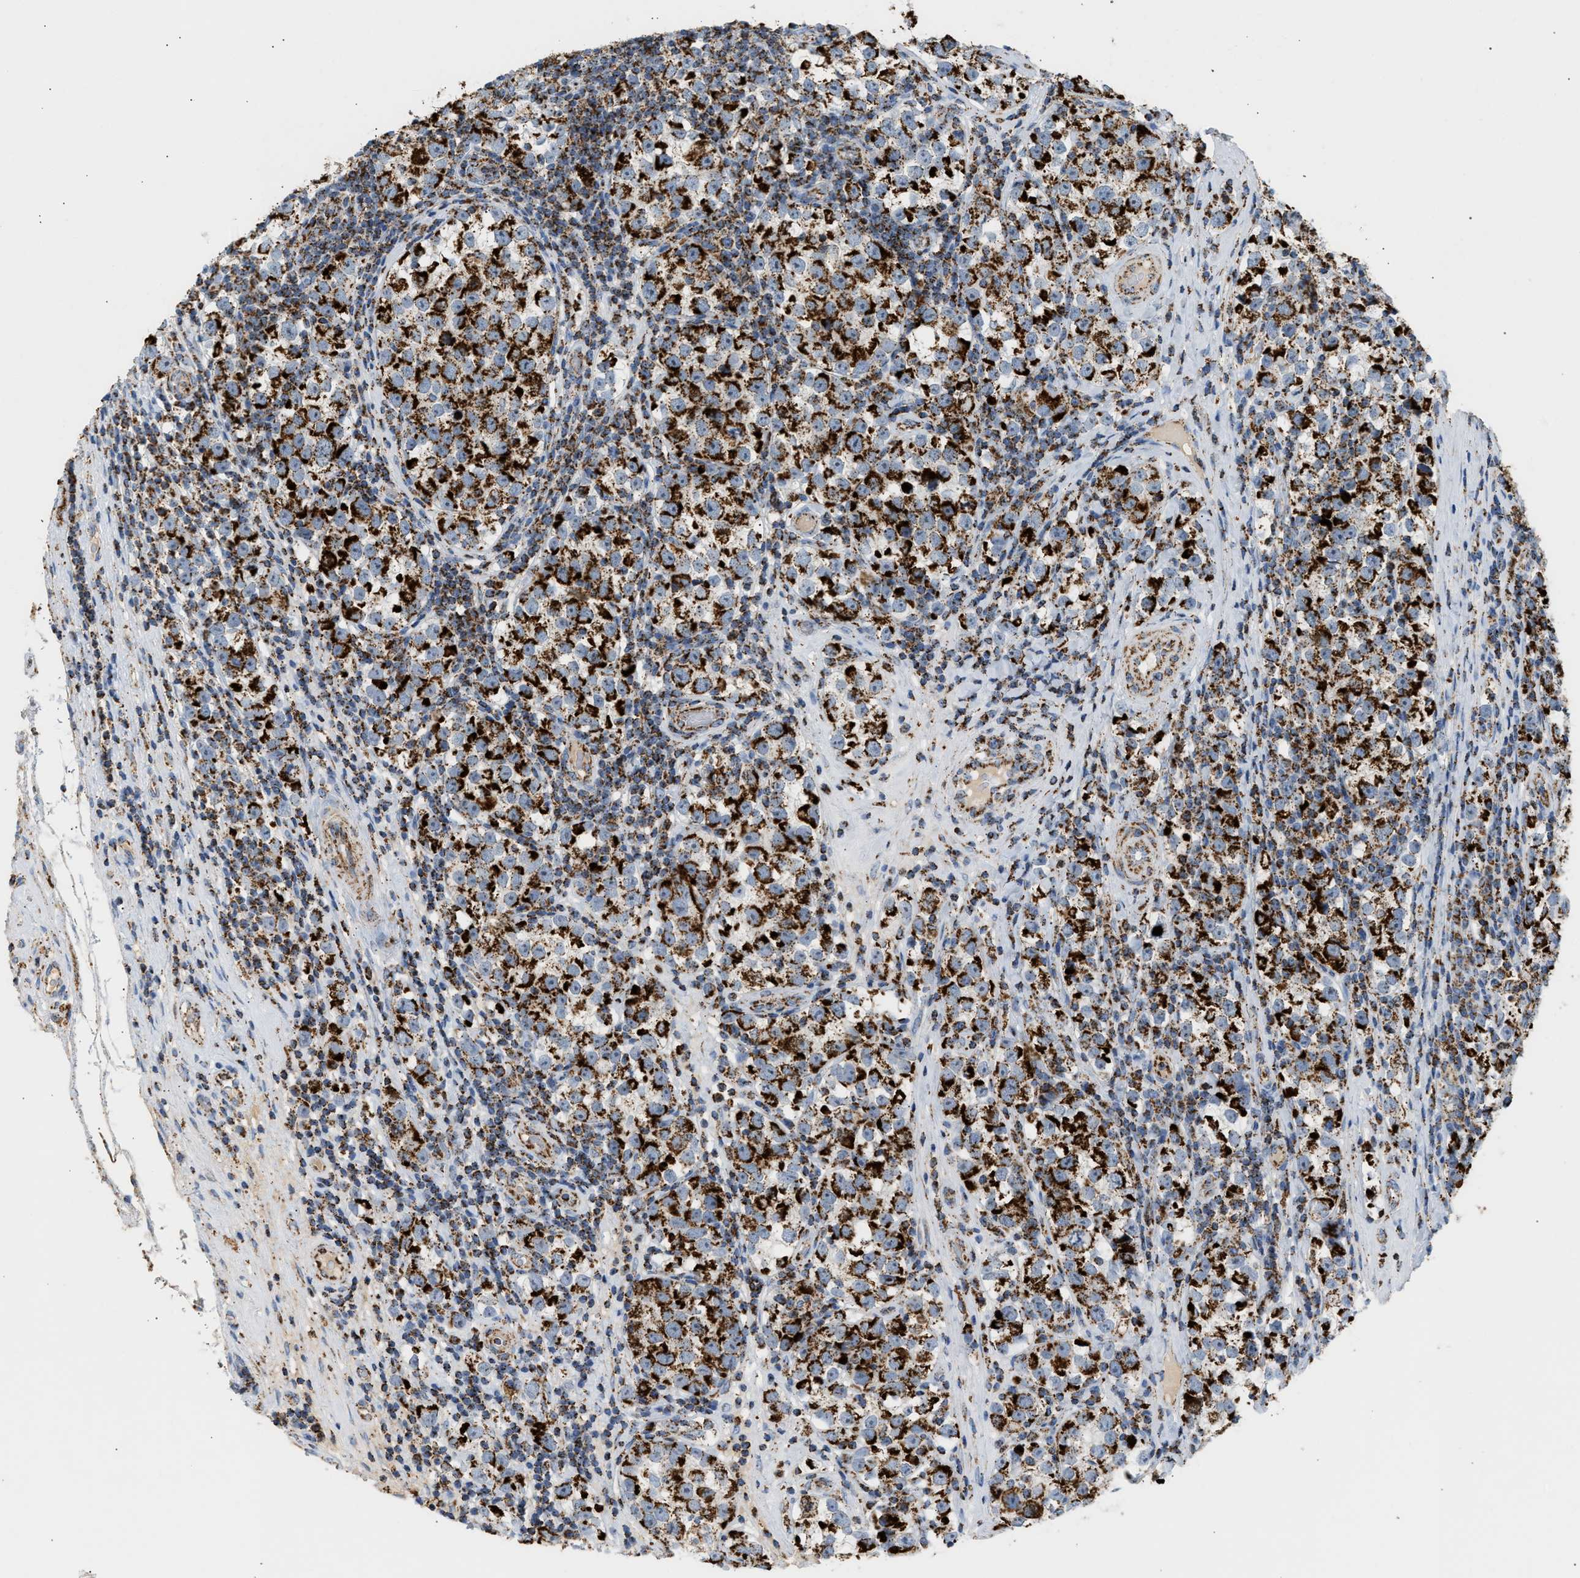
{"staining": {"intensity": "strong", "quantity": ">75%", "location": "cytoplasmic/membranous"}, "tissue": "testis cancer", "cell_type": "Tumor cells", "image_type": "cancer", "snomed": [{"axis": "morphology", "description": "Normal tissue, NOS"}, {"axis": "morphology", "description": "Seminoma, NOS"}, {"axis": "topography", "description": "Testis"}], "caption": "An image showing strong cytoplasmic/membranous expression in approximately >75% of tumor cells in seminoma (testis), as visualized by brown immunohistochemical staining.", "gene": "OGDH", "patient": {"sex": "male", "age": 43}}